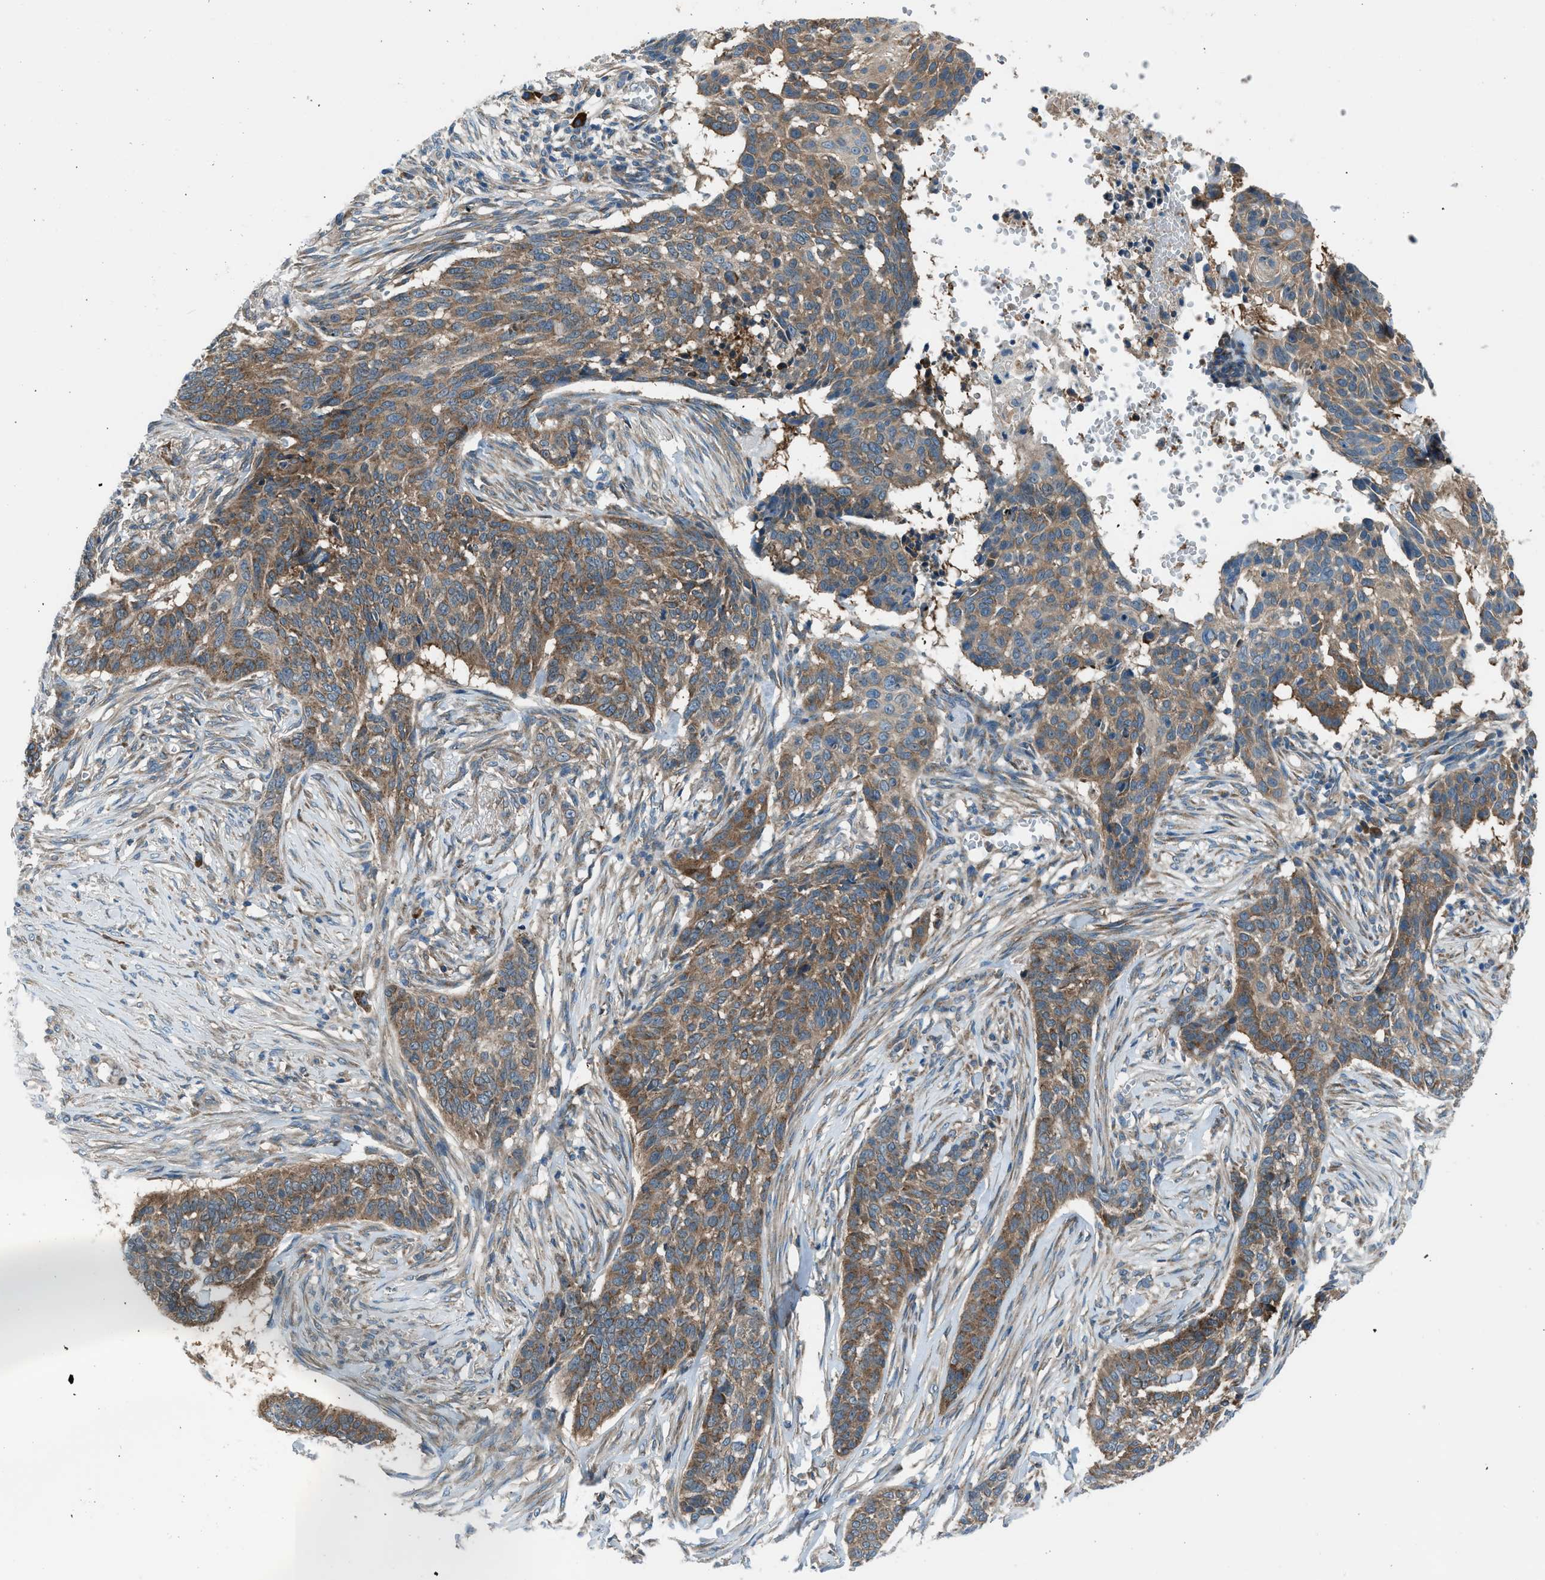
{"staining": {"intensity": "moderate", "quantity": ">75%", "location": "cytoplasmic/membranous"}, "tissue": "skin cancer", "cell_type": "Tumor cells", "image_type": "cancer", "snomed": [{"axis": "morphology", "description": "Basal cell carcinoma"}, {"axis": "topography", "description": "Skin"}], "caption": "This is an image of immunohistochemistry staining of skin cancer, which shows moderate expression in the cytoplasmic/membranous of tumor cells.", "gene": "EDARADD", "patient": {"sex": "male", "age": 85}}